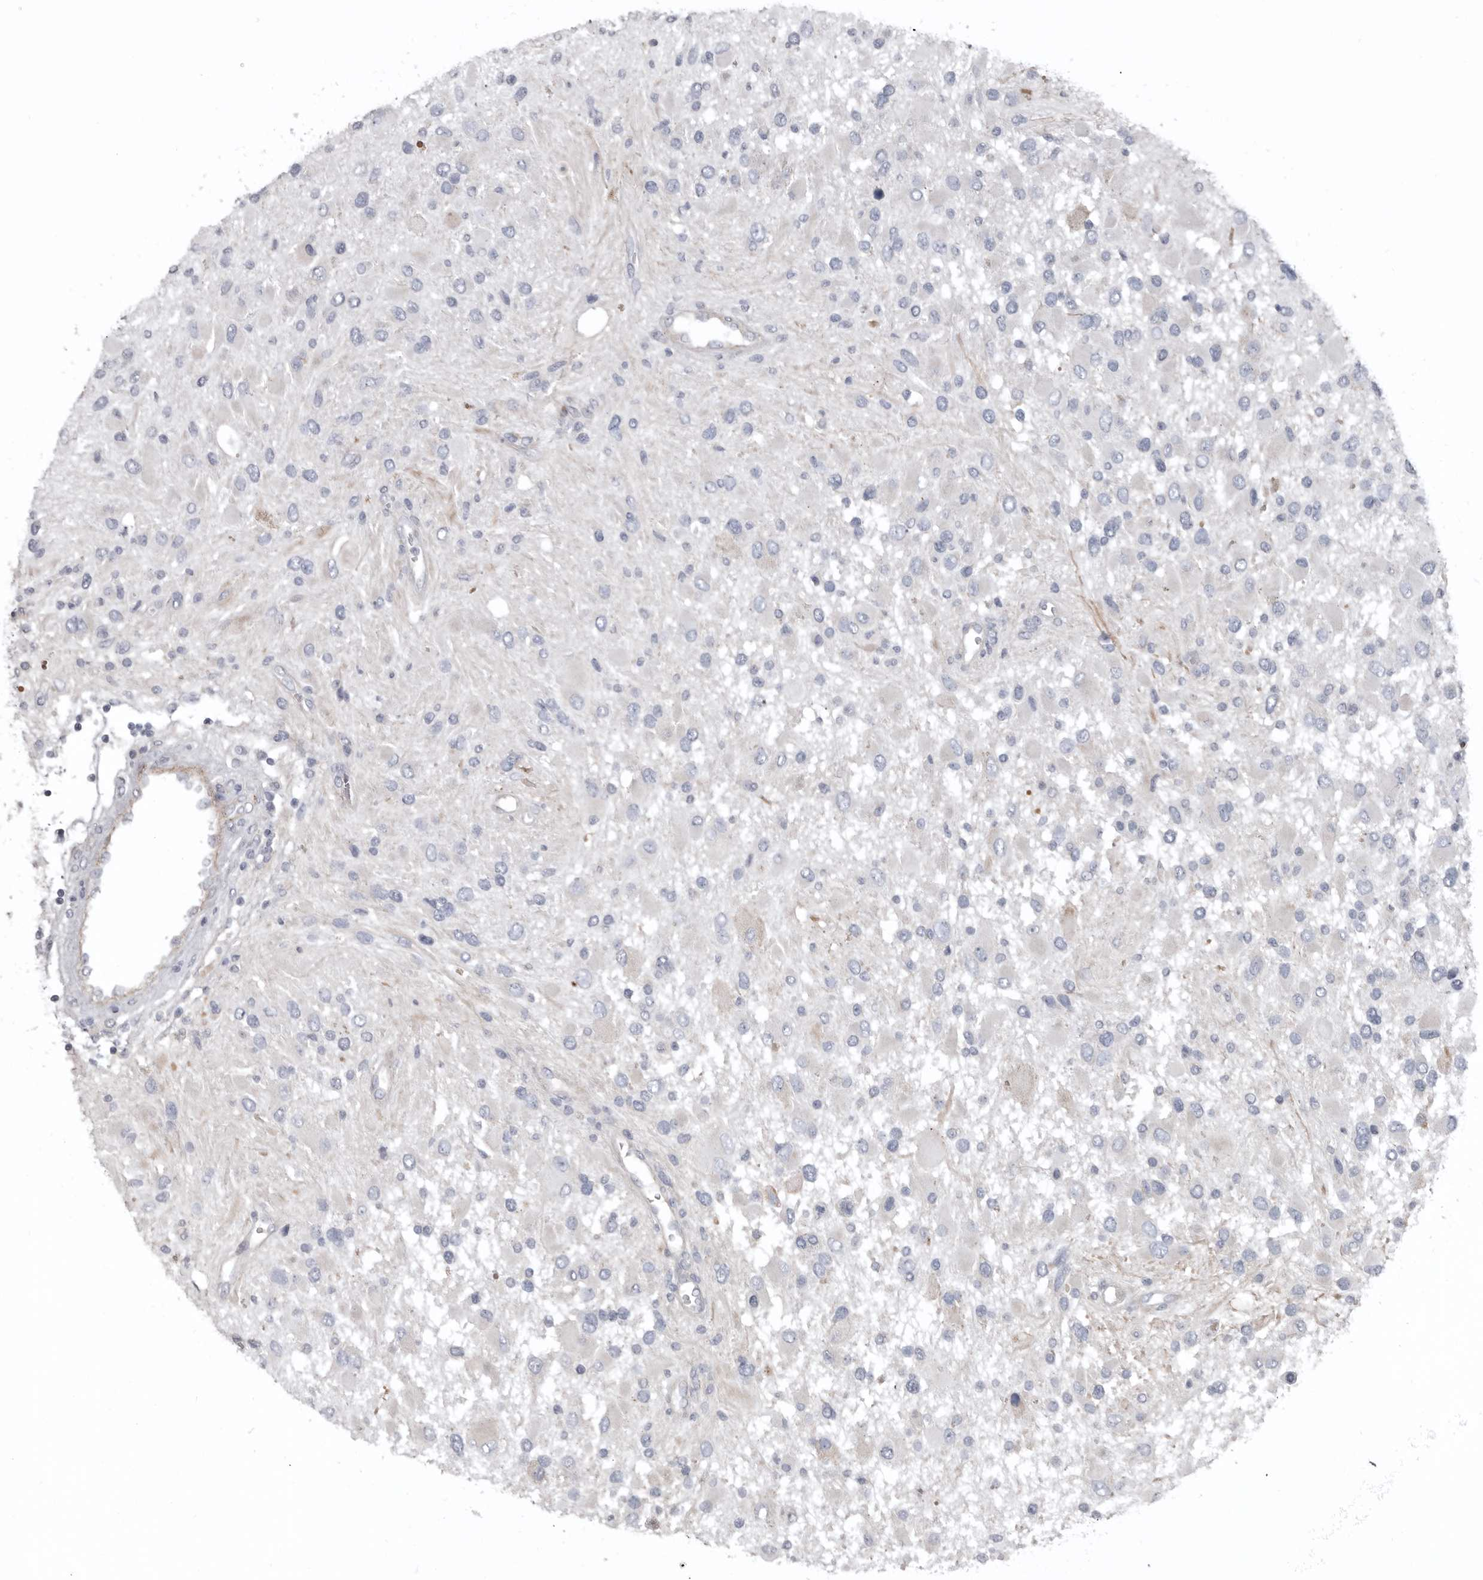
{"staining": {"intensity": "negative", "quantity": "none", "location": "none"}, "tissue": "glioma", "cell_type": "Tumor cells", "image_type": "cancer", "snomed": [{"axis": "morphology", "description": "Glioma, malignant, High grade"}, {"axis": "topography", "description": "Brain"}], "caption": "IHC photomicrograph of human malignant glioma (high-grade) stained for a protein (brown), which shows no expression in tumor cells. Brightfield microscopy of immunohistochemistry stained with DAB (brown) and hematoxylin (blue), captured at high magnification.", "gene": "ZNF114", "patient": {"sex": "male", "age": 53}}